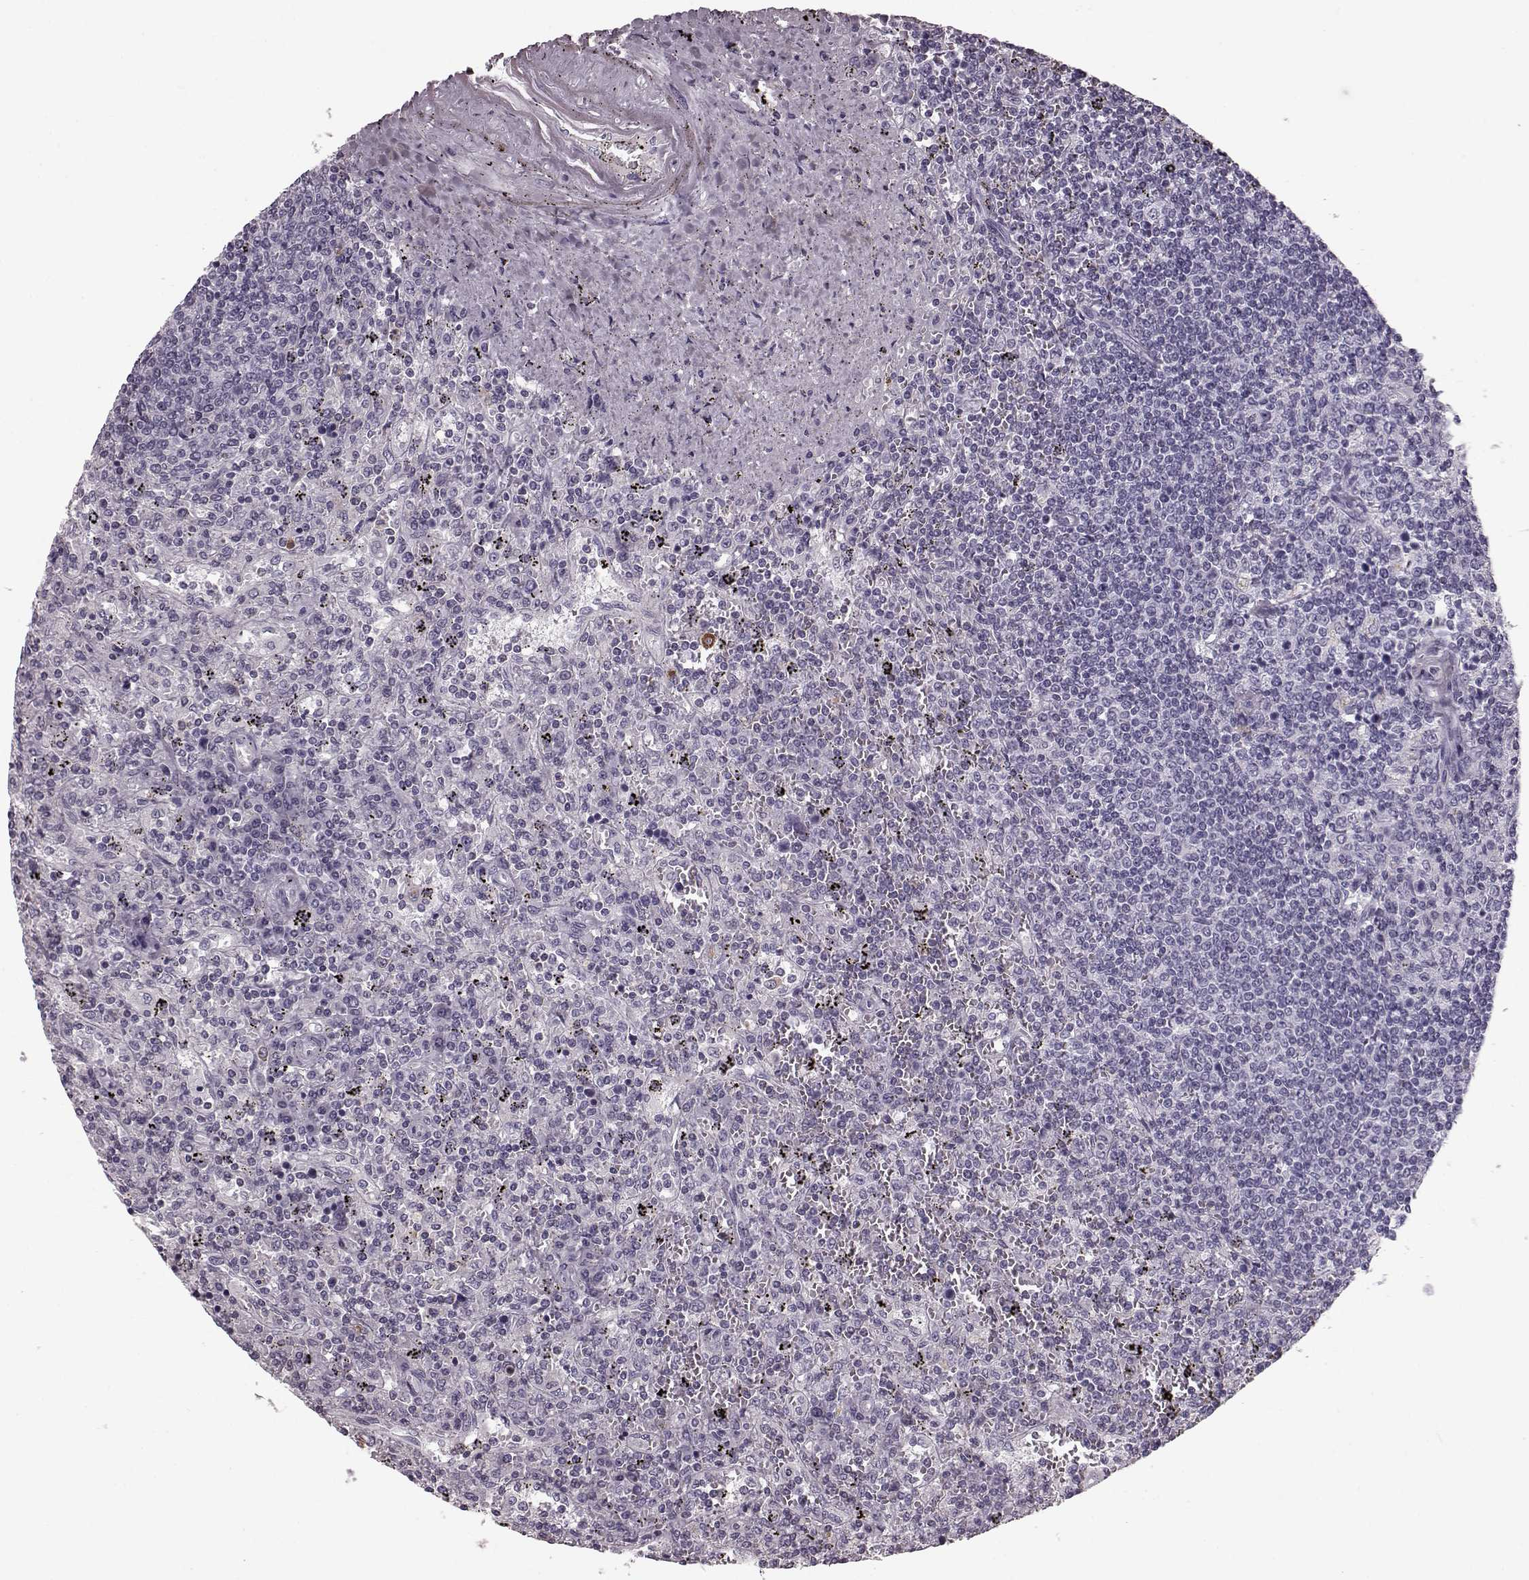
{"staining": {"intensity": "negative", "quantity": "none", "location": "none"}, "tissue": "lymphoma", "cell_type": "Tumor cells", "image_type": "cancer", "snomed": [{"axis": "morphology", "description": "Malignant lymphoma, non-Hodgkin's type, Low grade"}, {"axis": "topography", "description": "Spleen"}], "caption": "IHC photomicrograph of neoplastic tissue: human lymphoma stained with DAB exhibits no significant protein positivity in tumor cells.", "gene": "CST7", "patient": {"sex": "male", "age": 62}}